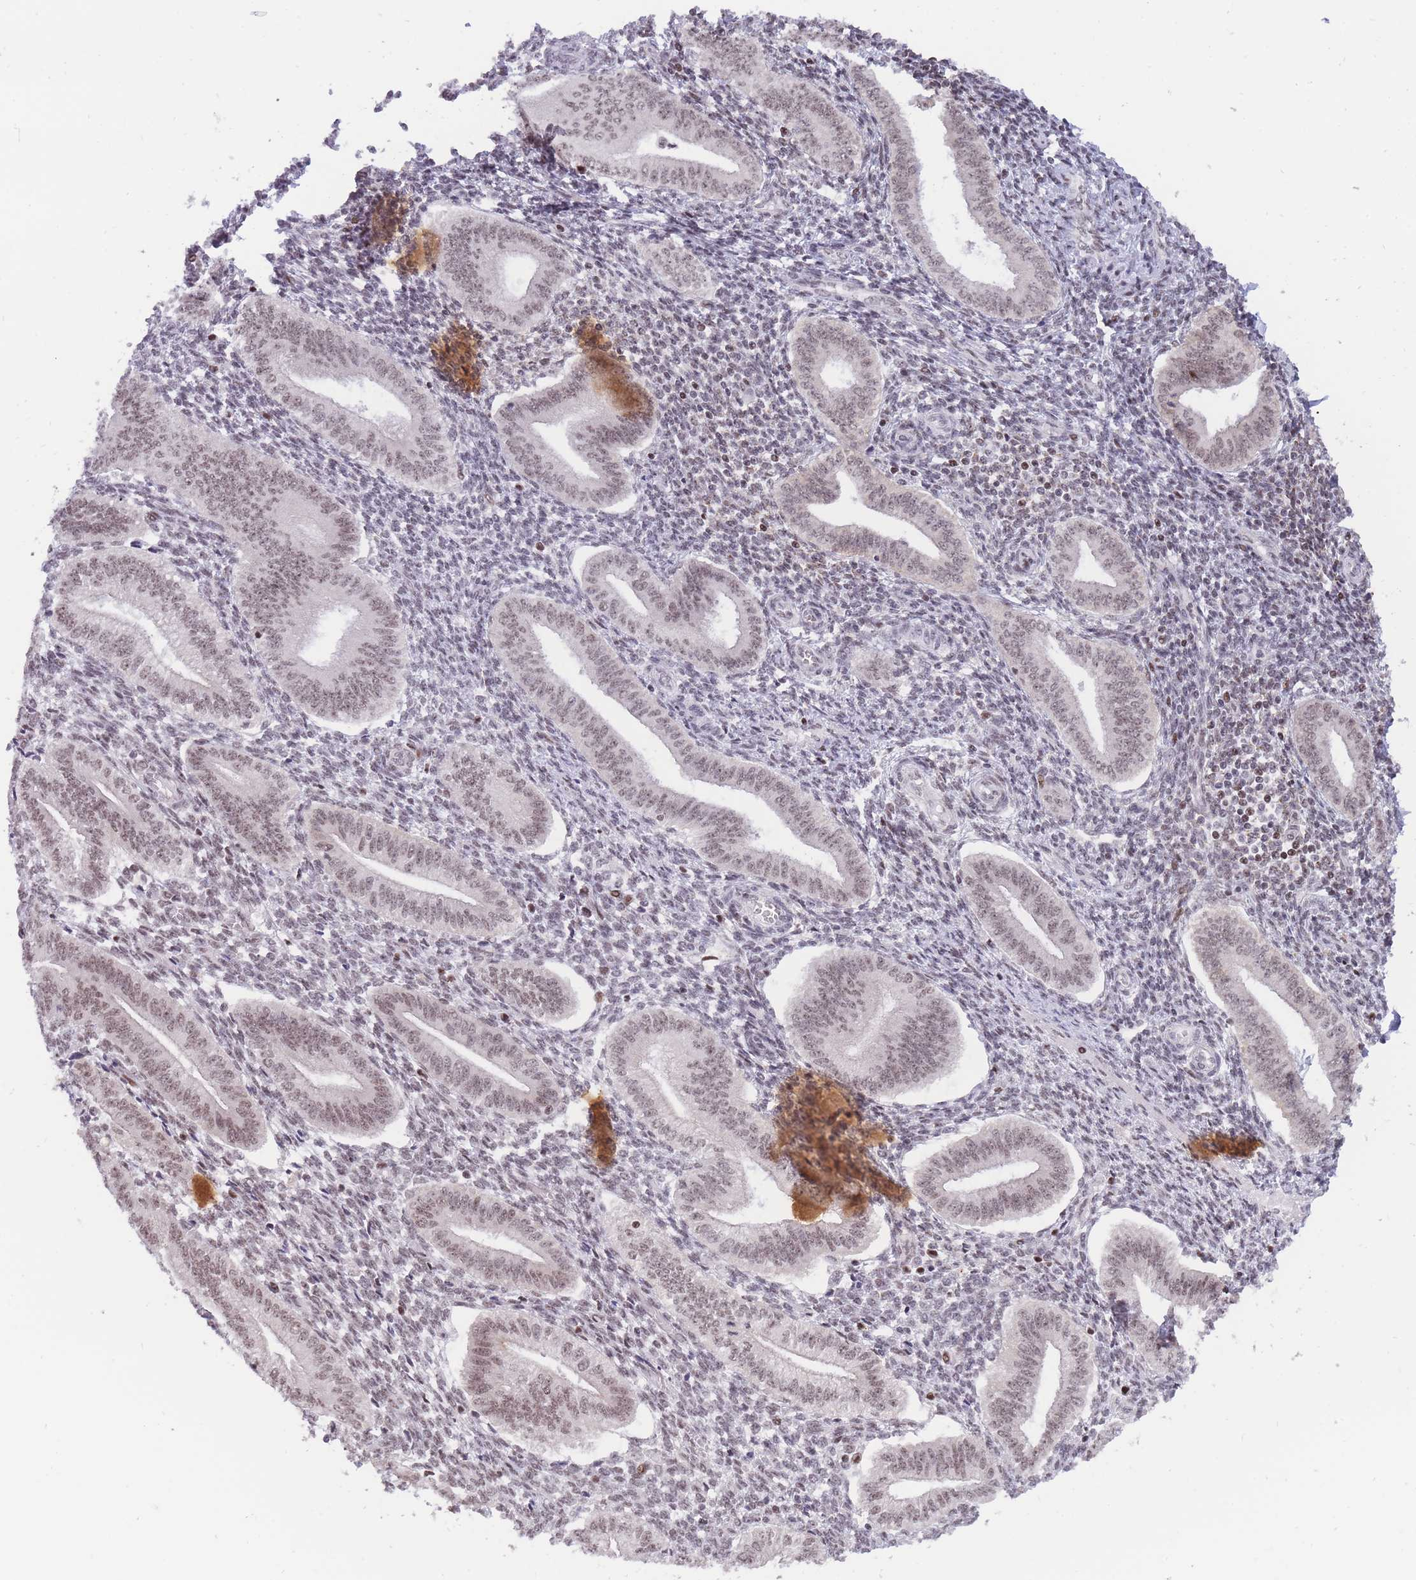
{"staining": {"intensity": "moderate", "quantity": "<25%", "location": "nuclear"}, "tissue": "endometrium", "cell_type": "Cells in endometrial stroma", "image_type": "normal", "snomed": [{"axis": "morphology", "description": "Normal tissue, NOS"}, {"axis": "topography", "description": "Endometrium"}], "caption": "An image of human endometrium stained for a protein exhibits moderate nuclear brown staining in cells in endometrial stroma.", "gene": "TARBP2", "patient": {"sex": "female", "age": 34}}